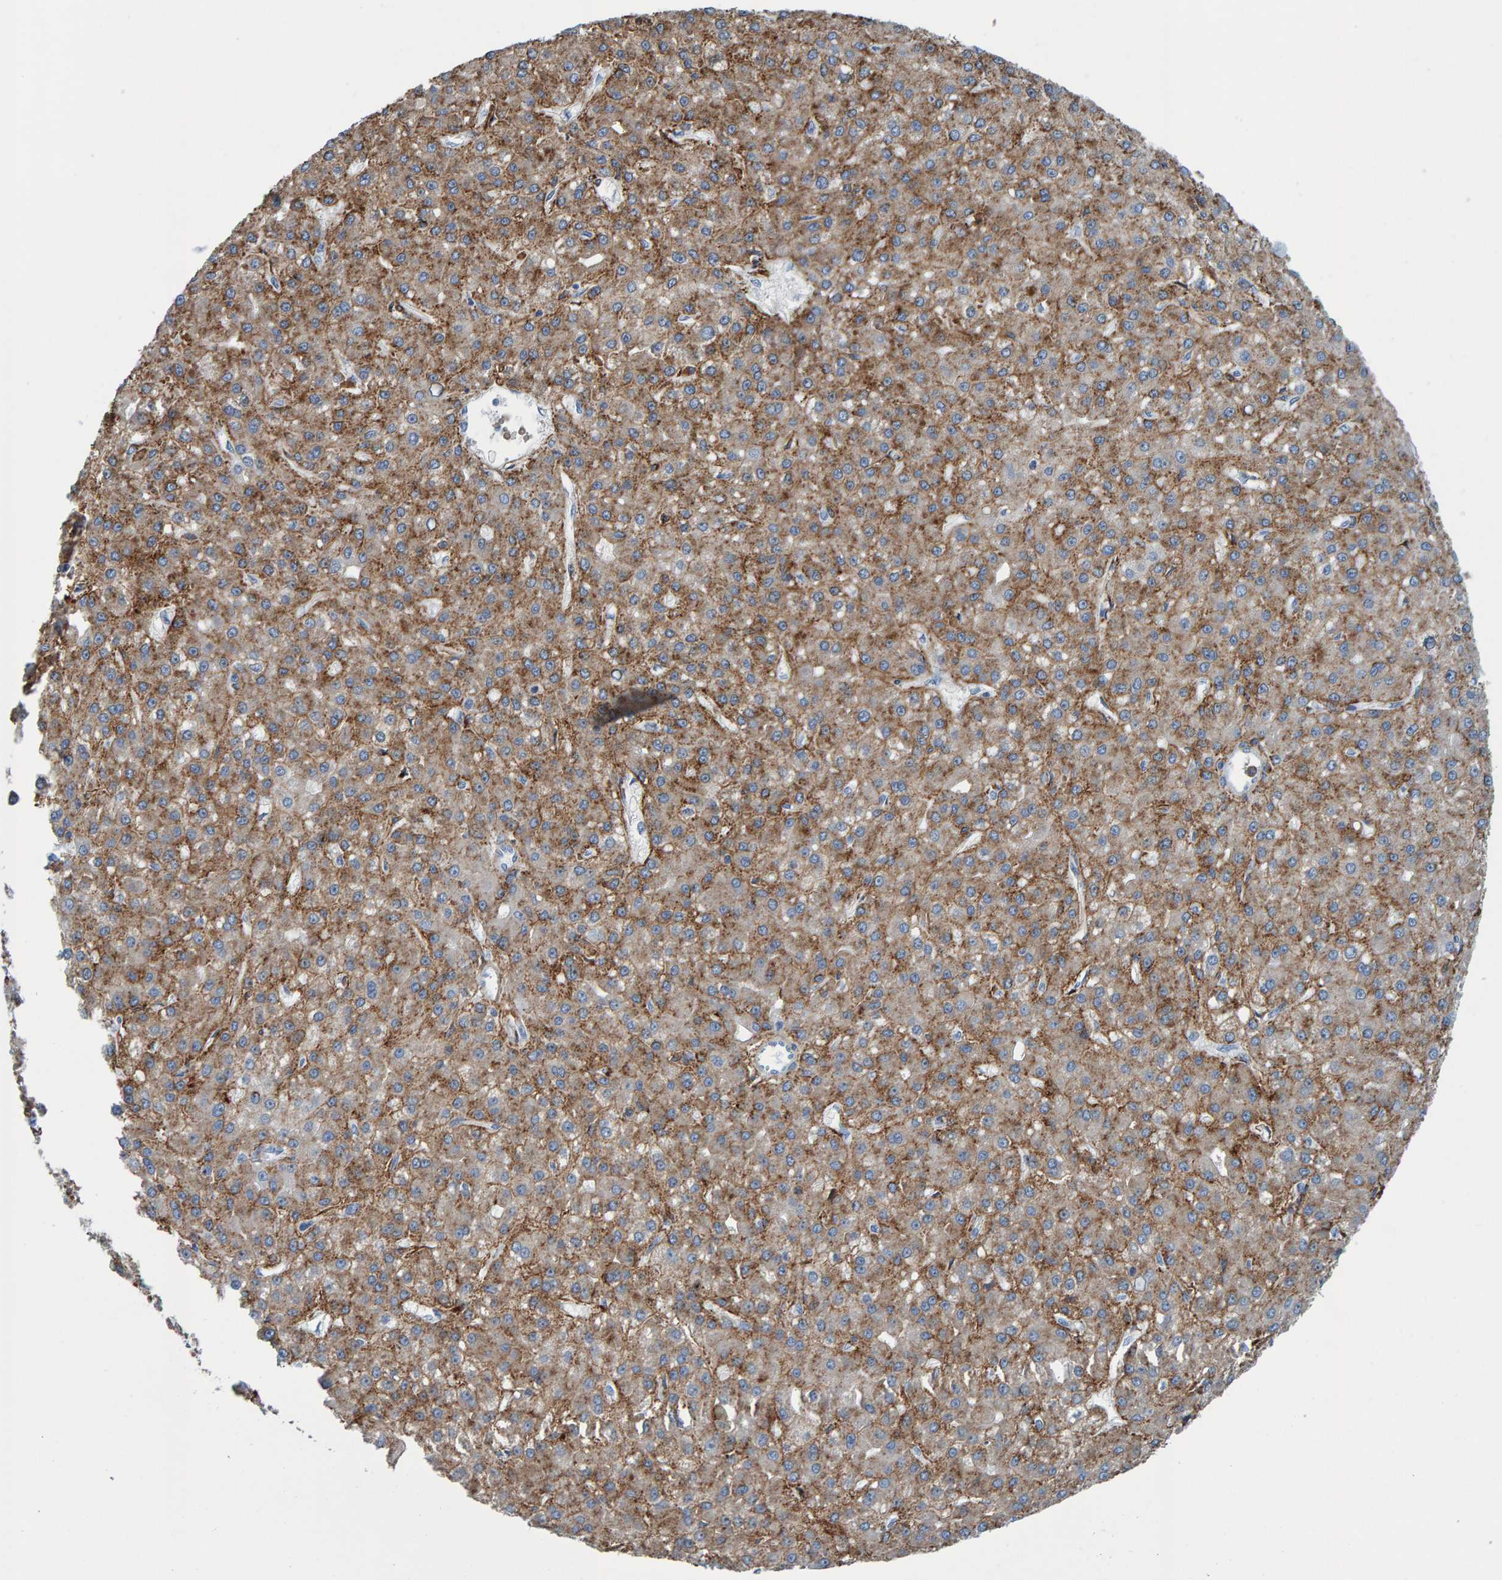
{"staining": {"intensity": "moderate", "quantity": ">75%", "location": "cytoplasmic/membranous"}, "tissue": "liver cancer", "cell_type": "Tumor cells", "image_type": "cancer", "snomed": [{"axis": "morphology", "description": "Carcinoma, Hepatocellular, NOS"}, {"axis": "topography", "description": "Liver"}], "caption": "Tumor cells demonstrate moderate cytoplasmic/membranous positivity in about >75% of cells in liver cancer (hepatocellular carcinoma).", "gene": "LRP1", "patient": {"sex": "male", "age": 67}}